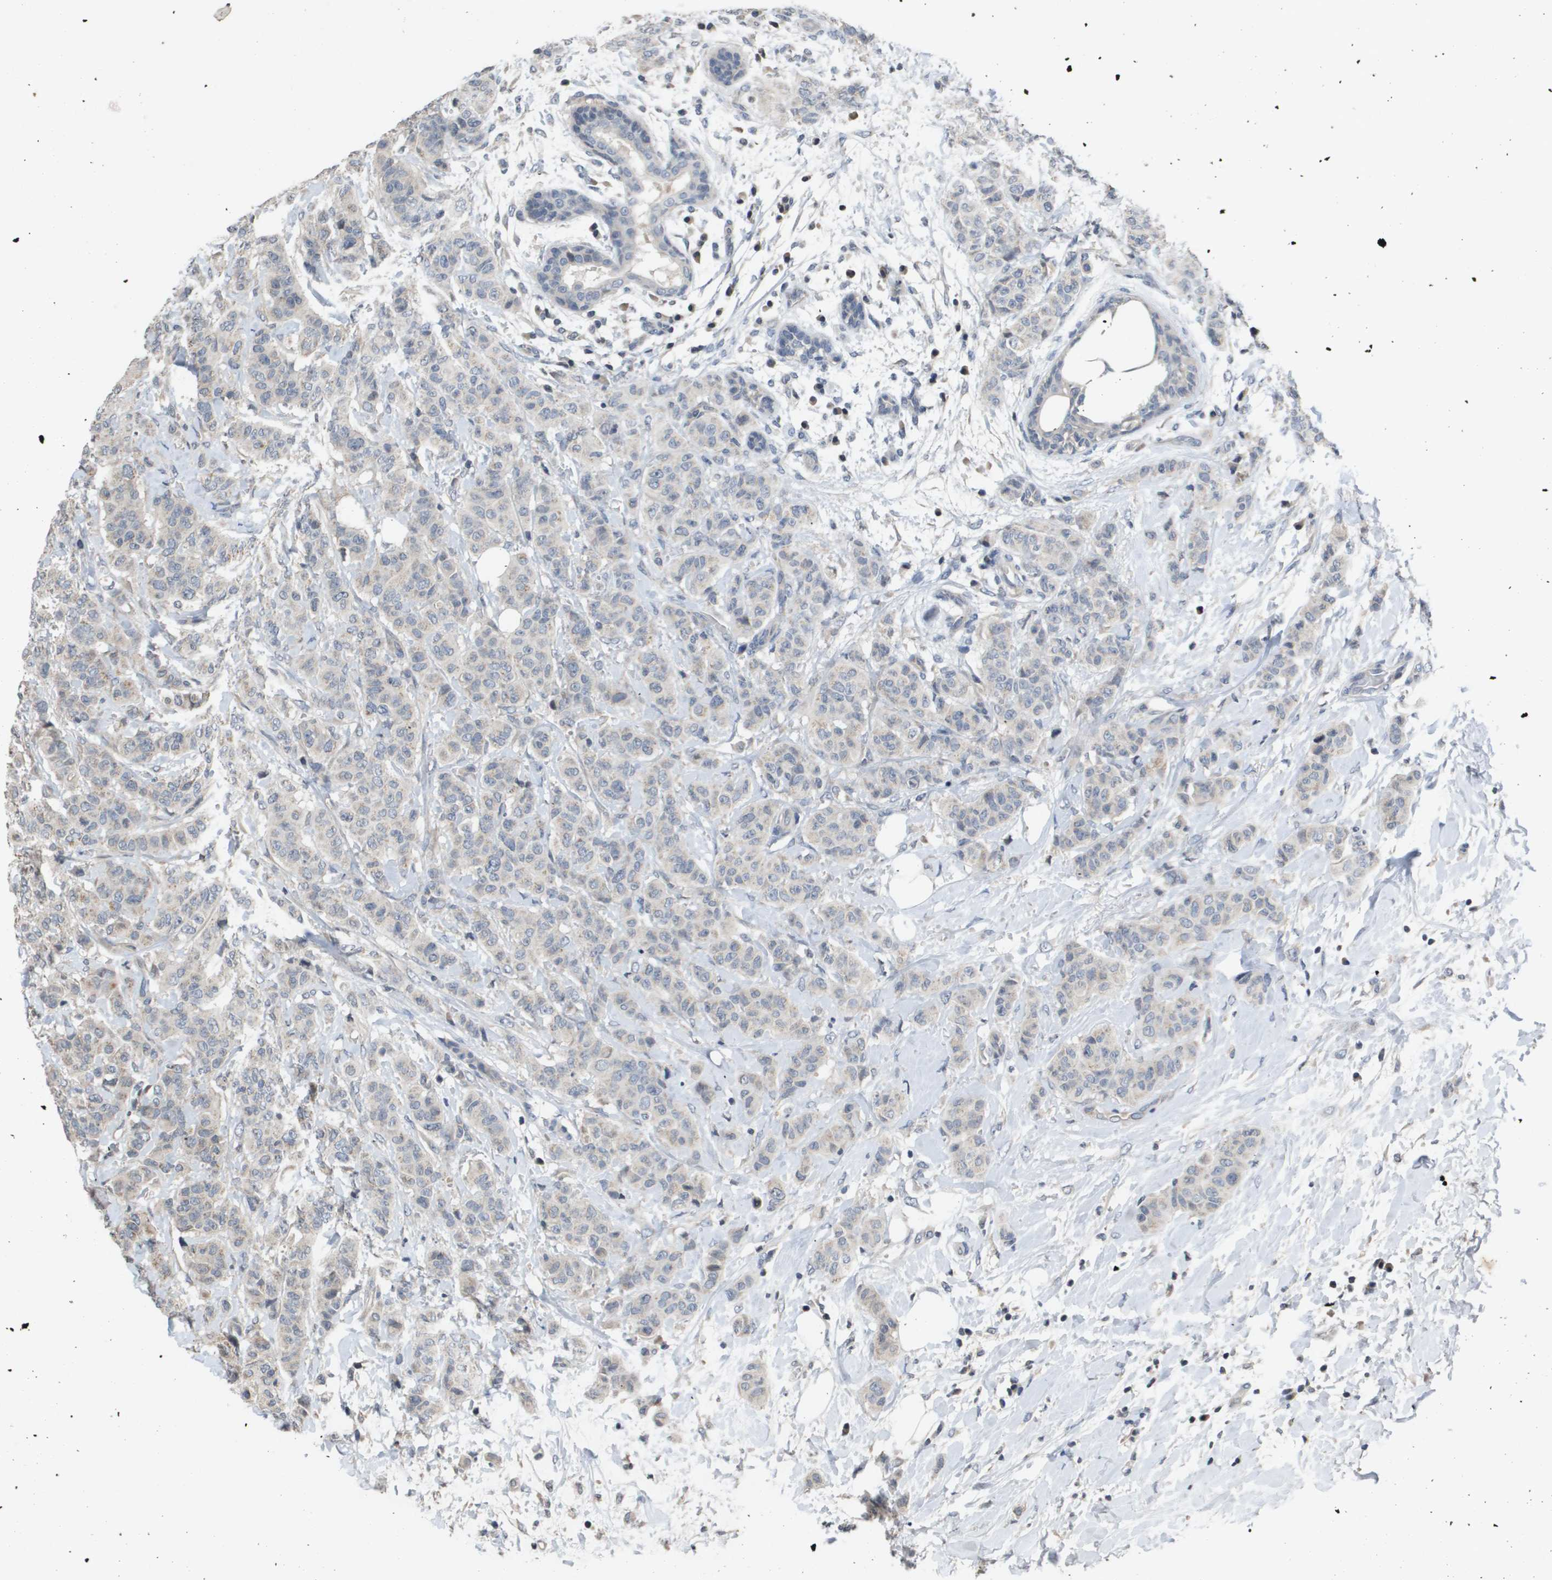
{"staining": {"intensity": "weak", "quantity": "<25%", "location": "cytoplasmic/membranous"}, "tissue": "breast cancer", "cell_type": "Tumor cells", "image_type": "cancer", "snomed": [{"axis": "morphology", "description": "Normal tissue, NOS"}, {"axis": "morphology", "description": "Duct carcinoma"}, {"axis": "topography", "description": "Breast"}], "caption": "An immunohistochemistry (IHC) histopathology image of intraductal carcinoma (breast) is shown. There is no staining in tumor cells of intraductal carcinoma (breast).", "gene": "CAPN11", "patient": {"sex": "female", "age": 40}}